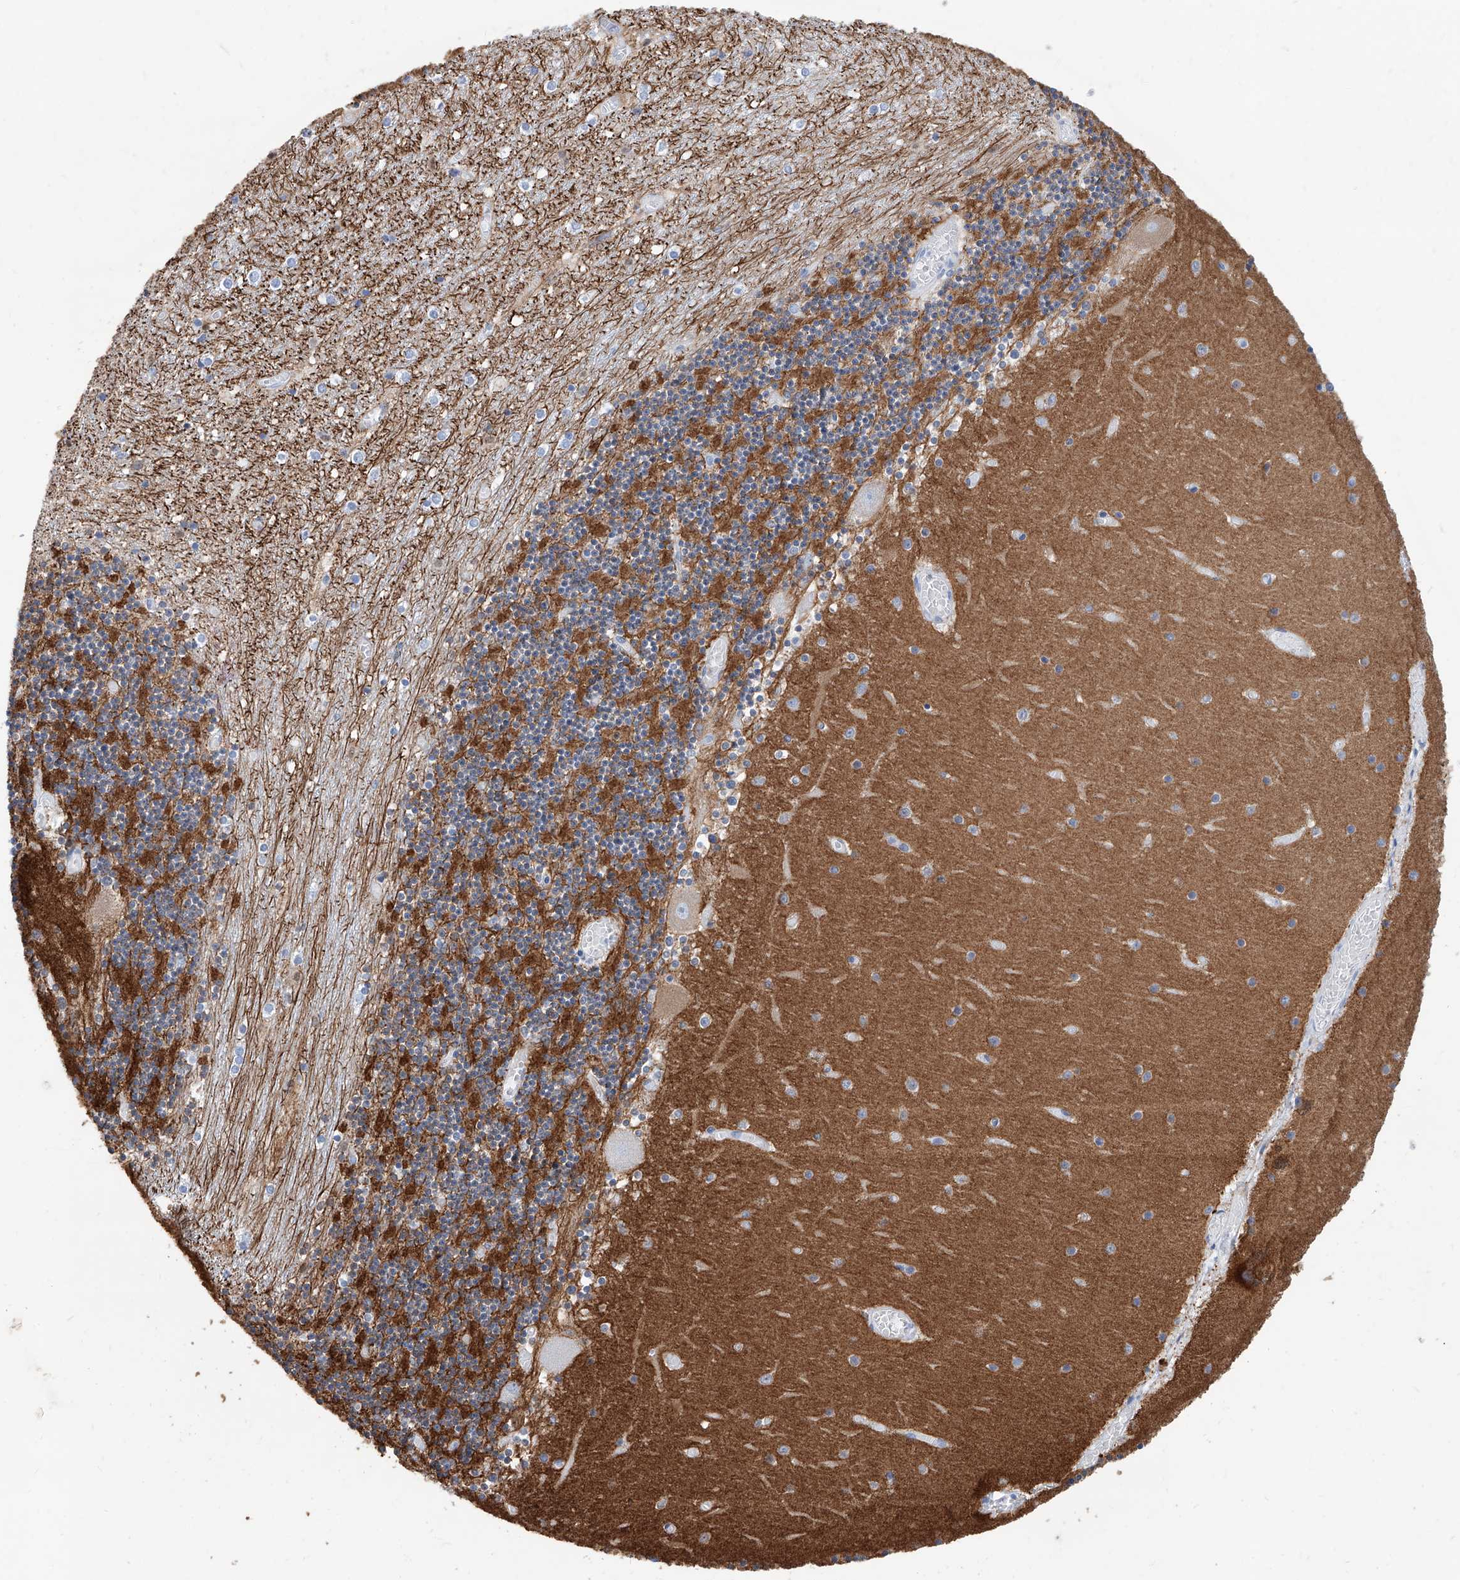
{"staining": {"intensity": "moderate", "quantity": "<25%", "location": "cytoplasmic/membranous"}, "tissue": "cerebellum", "cell_type": "Cells in granular layer", "image_type": "normal", "snomed": [{"axis": "morphology", "description": "Normal tissue, NOS"}, {"axis": "topography", "description": "Cerebellum"}], "caption": "Immunohistochemical staining of normal human cerebellum demonstrates moderate cytoplasmic/membranous protein expression in about <25% of cells in granular layer. (Stains: DAB (3,3'-diaminobenzidine) in brown, nuclei in blue, Microscopy: brightfield microscopy at high magnification).", "gene": "SLC25A29", "patient": {"sex": "female", "age": 28}}